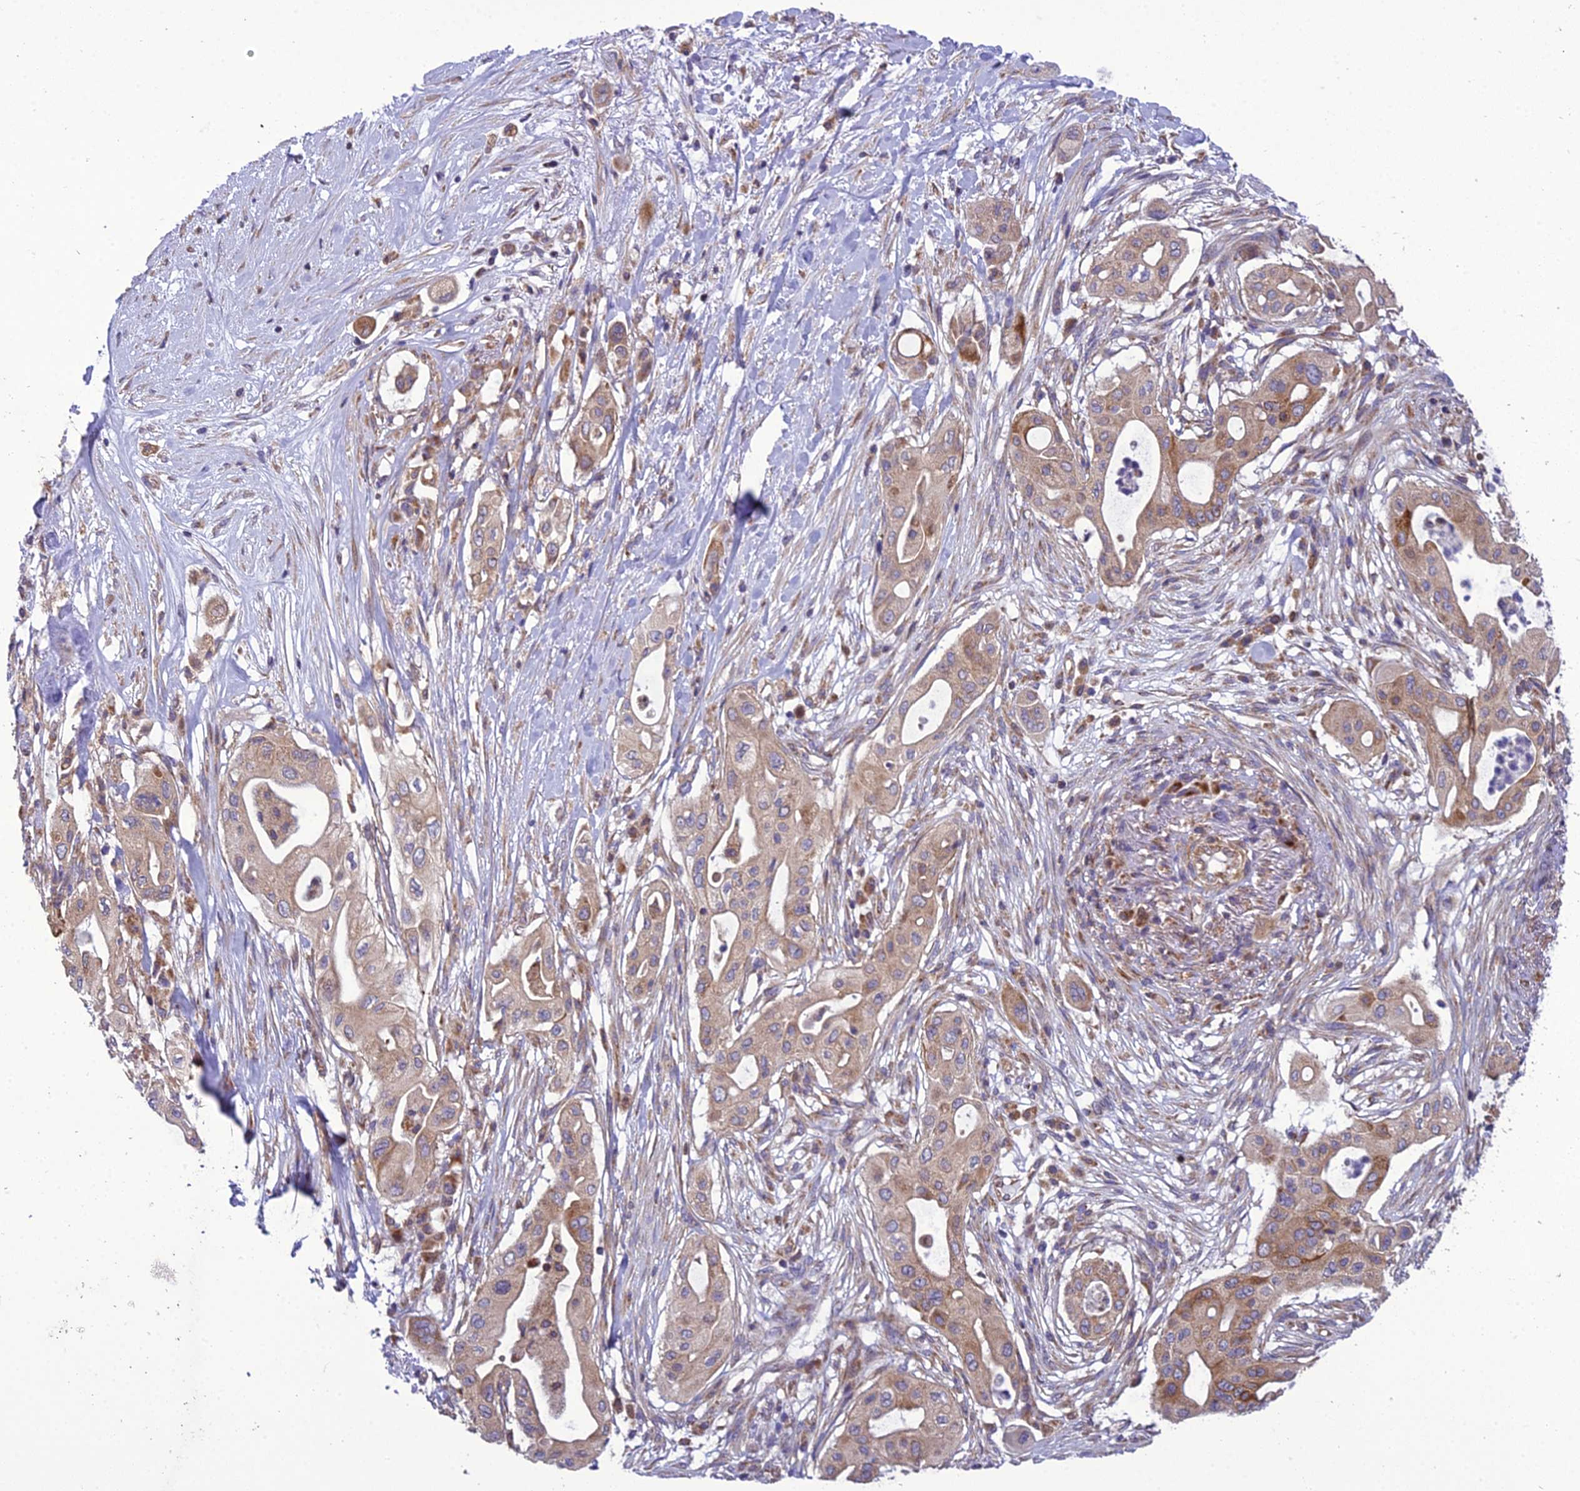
{"staining": {"intensity": "moderate", "quantity": "25%-75%", "location": "cytoplasmic/membranous"}, "tissue": "pancreatic cancer", "cell_type": "Tumor cells", "image_type": "cancer", "snomed": [{"axis": "morphology", "description": "Adenocarcinoma, NOS"}, {"axis": "topography", "description": "Pancreas"}], "caption": "Human pancreatic cancer stained with a brown dye reveals moderate cytoplasmic/membranous positive positivity in approximately 25%-75% of tumor cells.", "gene": "GIMAP1", "patient": {"sex": "male", "age": 68}}